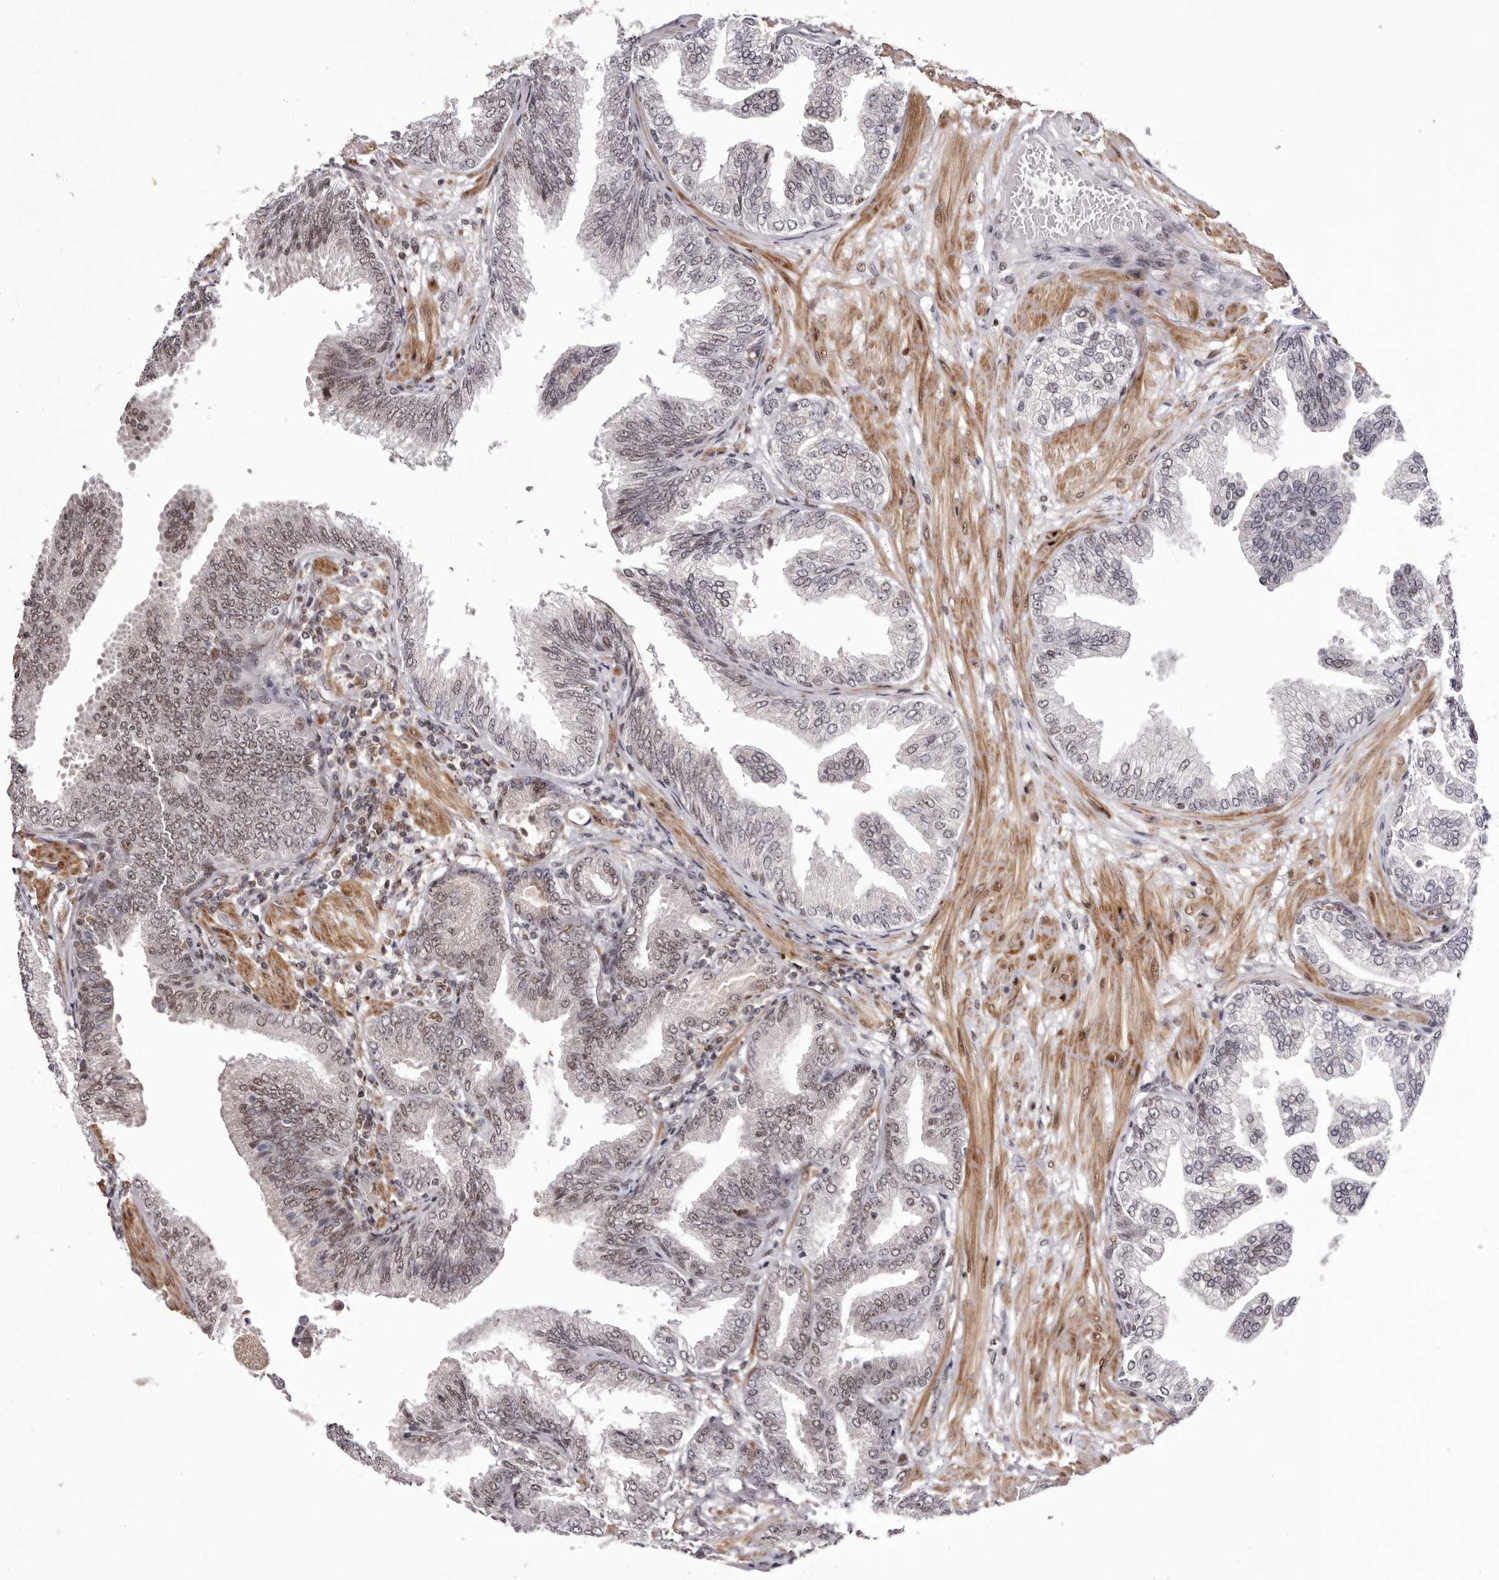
{"staining": {"intensity": "weak", "quantity": "<25%", "location": "nuclear"}, "tissue": "prostate cancer", "cell_type": "Tumor cells", "image_type": "cancer", "snomed": [{"axis": "morphology", "description": "Adenocarcinoma, Low grade"}, {"axis": "topography", "description": "Prostate"}], "caption": "Immunohistochemical staining of human adenocarcinoma (low-grade) (prostate) demonstrates no significant staining in tumor cells.", "gene": "FBXO5", "patient": {"sex": "male", "age": 63}}